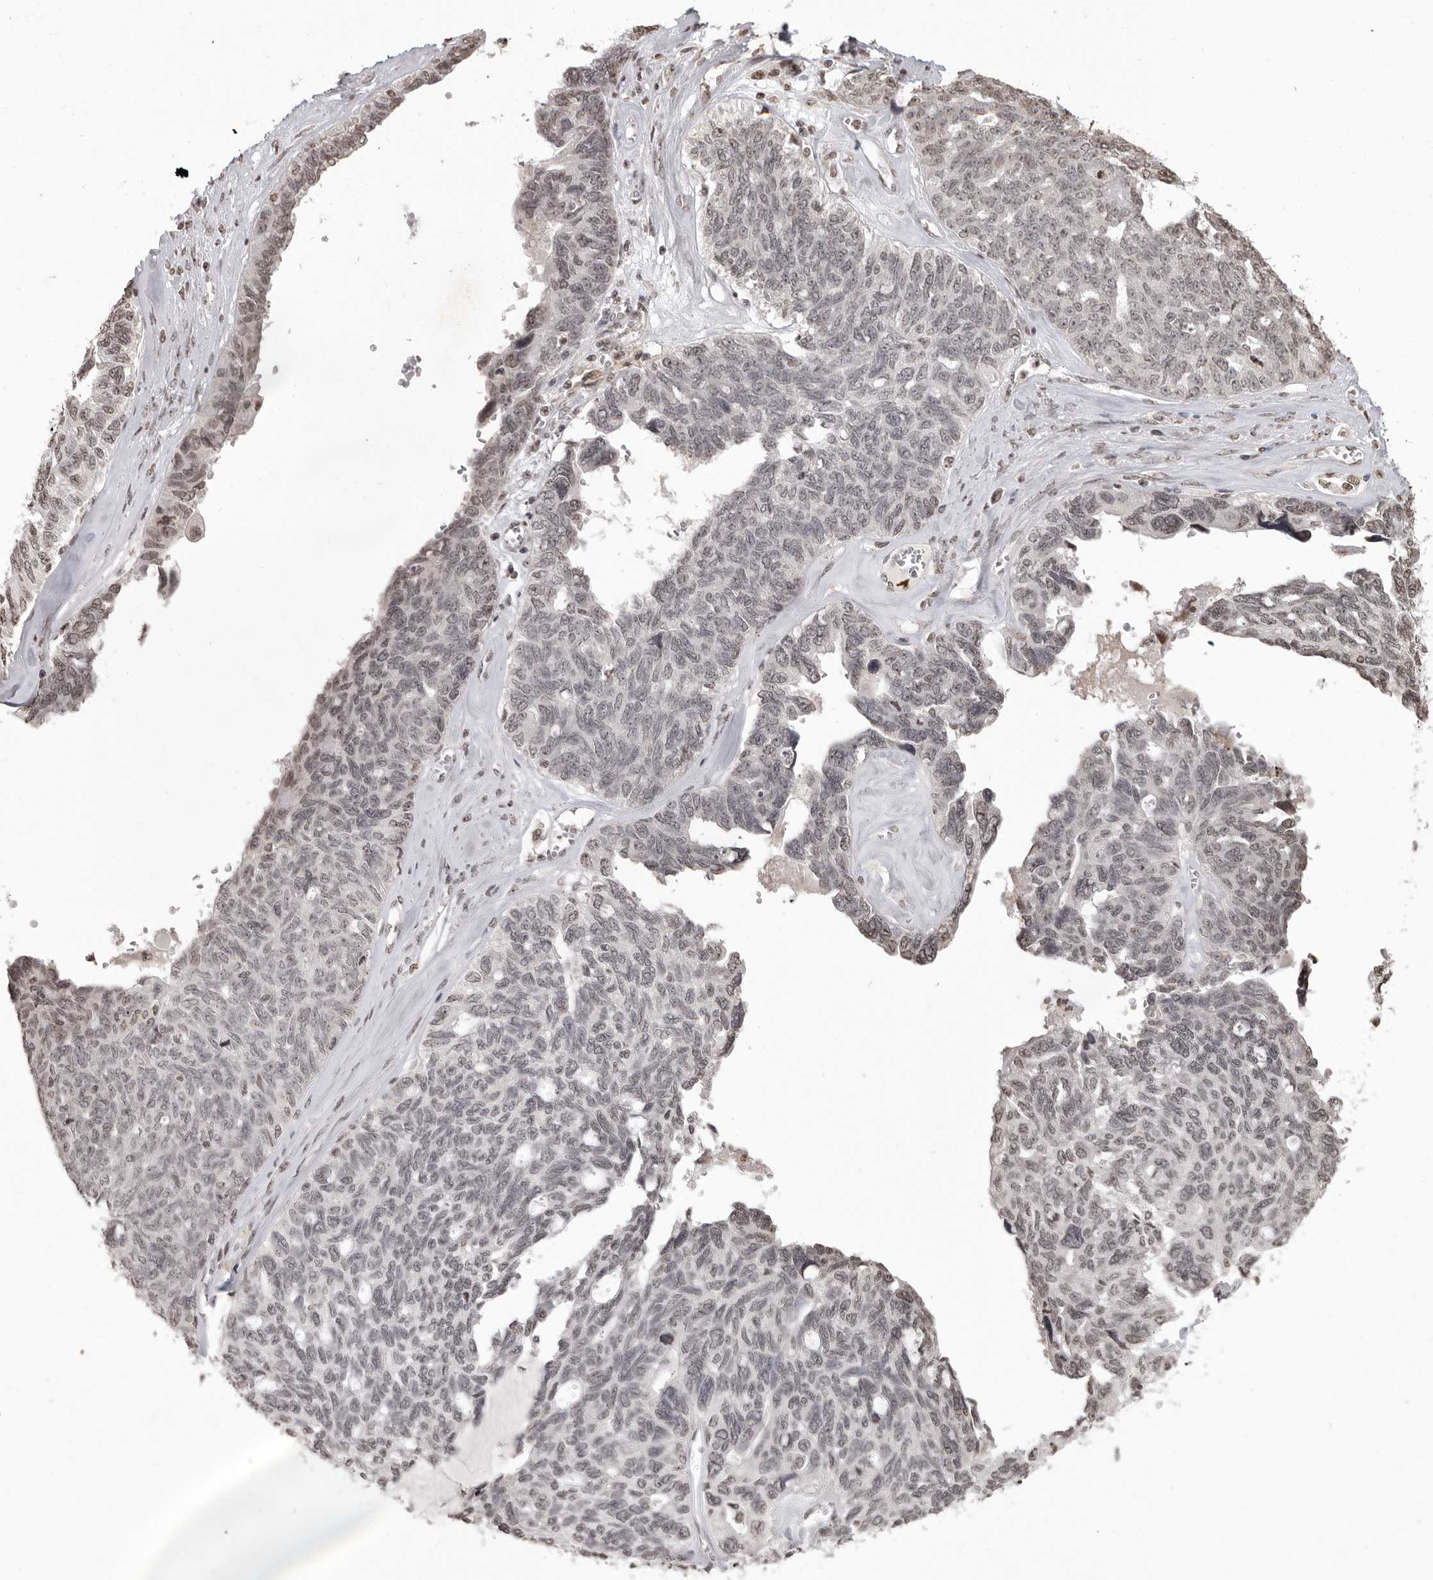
{"staining": {"intensity": "weak", "quantity": "25%-75%", "location": "nuclear"}, "tissue": "ovarian cancer", "cell_type": "Tumor cells", "image_type": "cancer", "snomed": [{"axis": "morphology", "description": "Cystadenocarcinoma, serous, NOS"}, {"axis": "topography", "description": "Ovary"}], "caption": "Protein expression analysis of human ovarian cancer (serous cystadenocarcinoma) reveals weak nuclear expression in approximately 25%-75% of tumor cells.", "gene": "WDR45", "patient": {"sex": "female", "age": 79}}